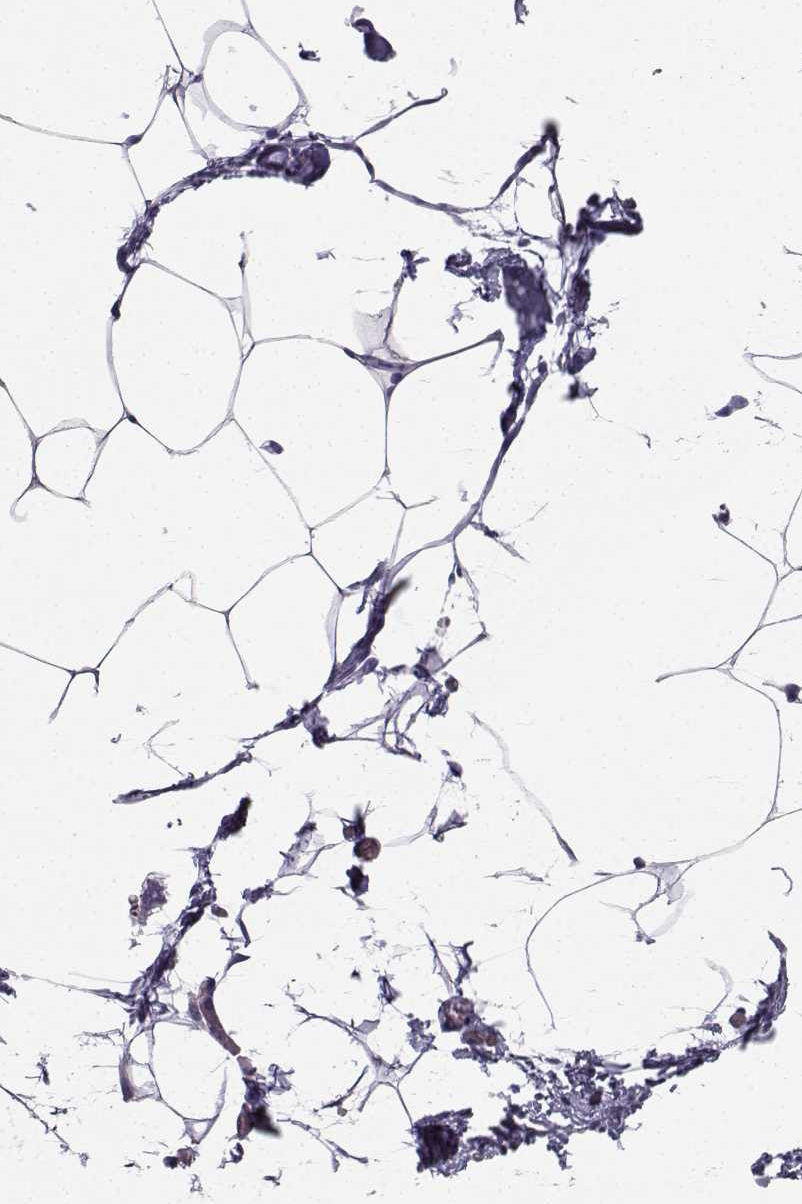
{"staining": {"intensity": "negative", "quantity": "none", "location": "none"}, "tissue": "adipose tissue", "cell_type": "Adipocytes", "image_type": "normal", "snomed": [{"axis": "morphology", "description": "Normal tissue, NOS"}, {"axis": "topography", "description": "Adipose tissue"}], "caption": "Image shows no significant protein positivity in adipocytes of unremarkable adipose tissue.", "gene": "SYCE1", "patient": {"sex": "male", "age": 57}}